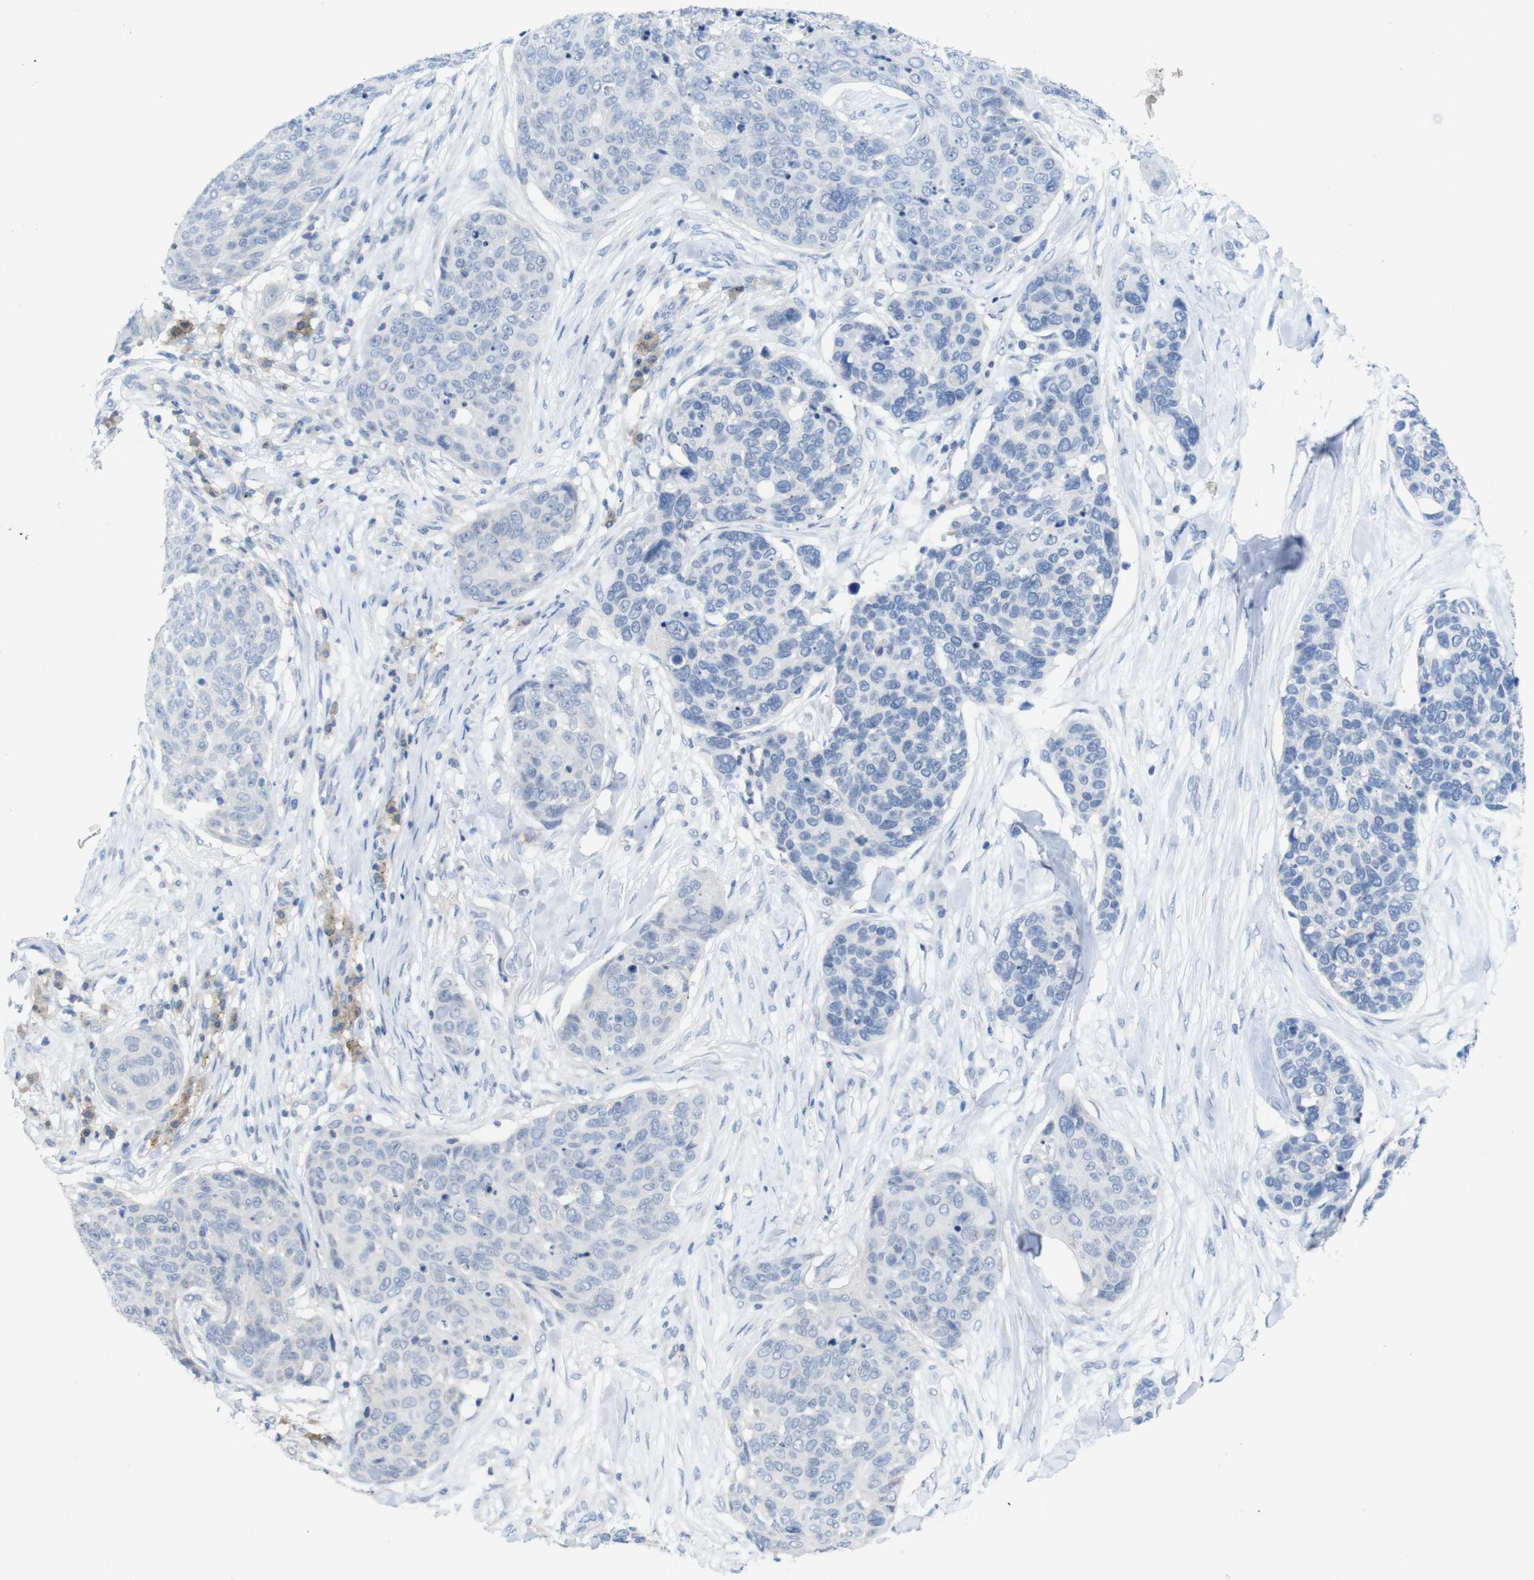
{"staining": {"intensity": "negative", "quantity": "none", "location": "none"}, "tissue": "skin cancer", "cell_type": "Tumor cells", "image_type": "cancer", "snomed": [{"axis": "morphology", "description": "Squamous cell carcinoma in situ, NOS"}, {"axis": "morphology", "description": "Squamous cell carcinoma, NOS"}, {"axis": "topography", "description": "Skin"}], "caption": "This image is of squamous cell carcinoma (skin) stained with immunohistochemistry to label a protein in brown with the nuclei are counter-stained blue. There is no positivity in tumor cells. The staining was performed using DAB (3,3'-diaminobenzidine) to visualize the protein expression in brown, while the nuclei were stained in blue with hematoxylin (Magnification: 20x).", "gene": "SLAMF7", "patient": {"sex": "male", "age": 93}}